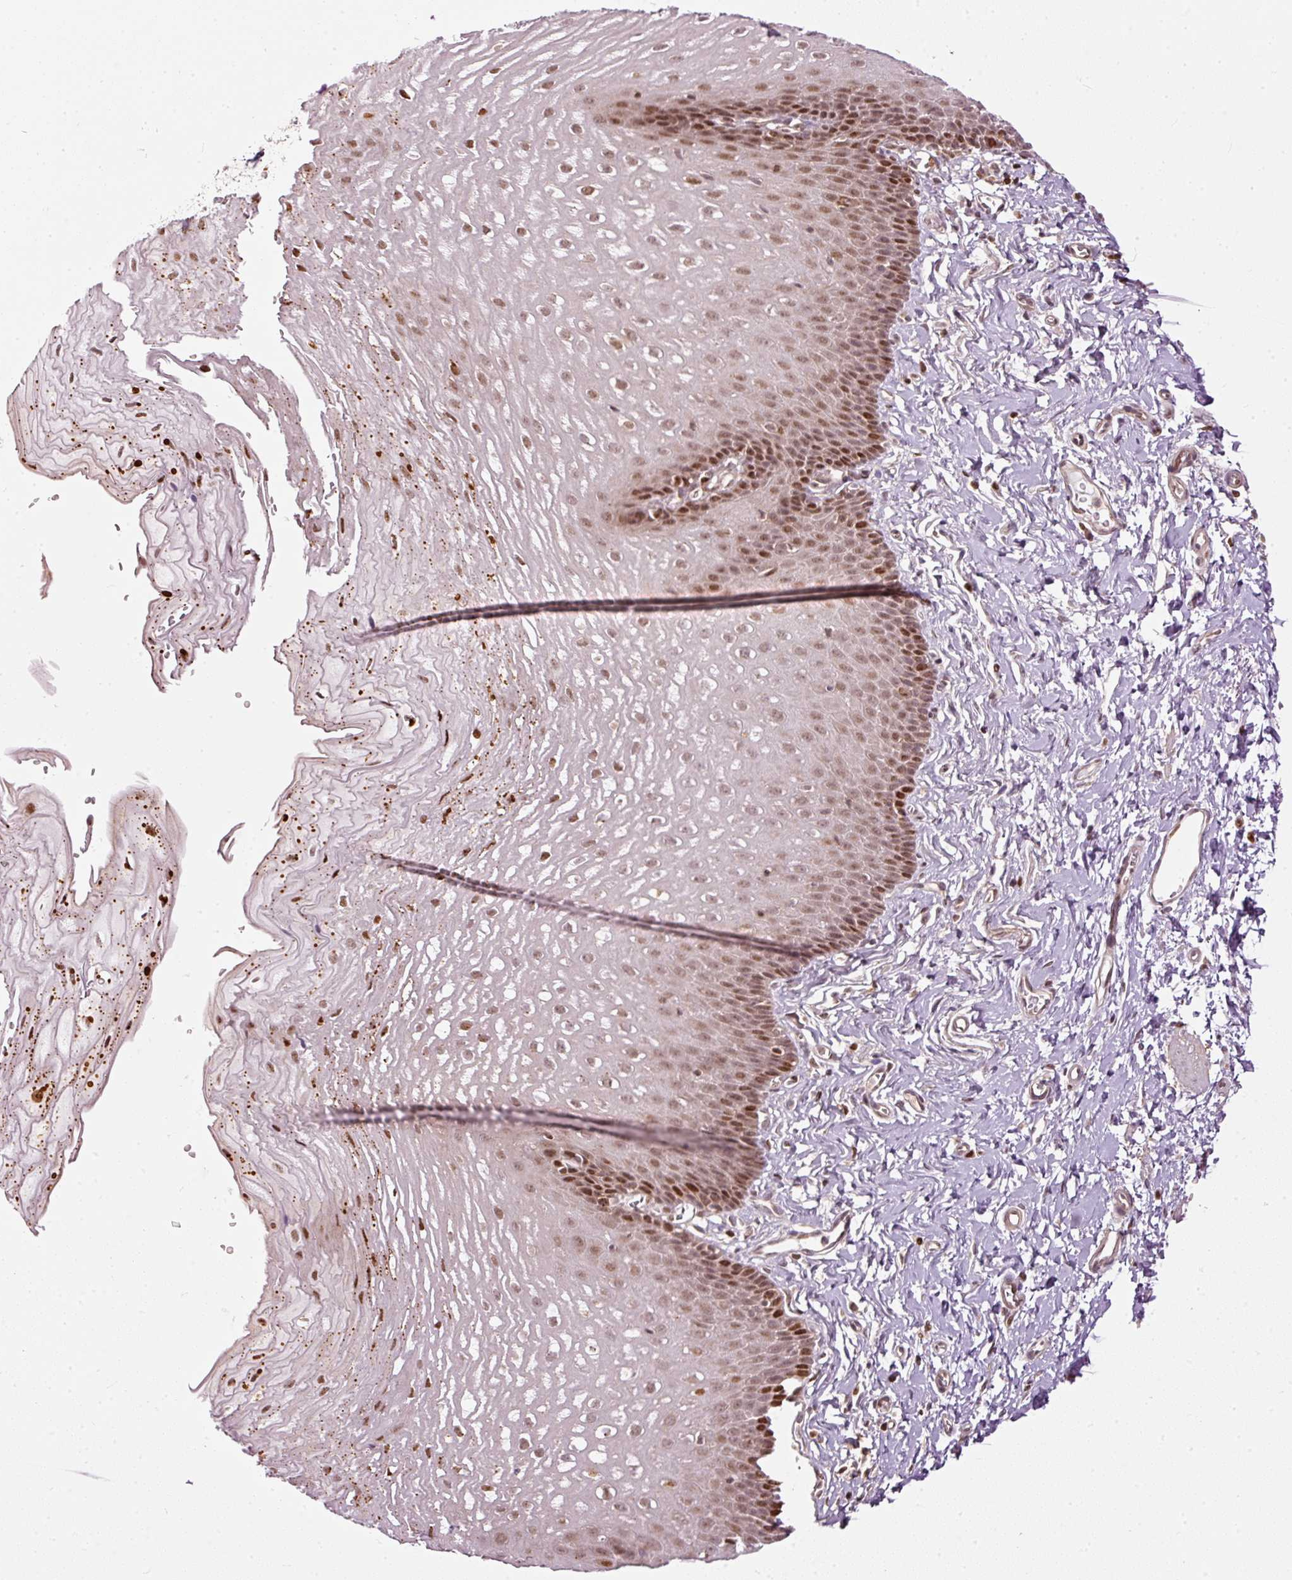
{"staining": {"intensity": "strong", "quantity": ">75%", "location": "nuclear"}, "tissue": "esophagus", "cell_type": "Squamous epithelial cells", "image_type": "normal", "snomed": [{"axis": "morphology", "description": "Normal tissue, NOS"}, {"axis": "topography", "description": "Esophagus"}], "caption": "DAB immunohistochemical staining of normal human esophagus displays strong nuclear protein staining in approximately >75% of squamous epithelial cells. Nuclei are stained in blue.", "gene": "ZNF778", "patient": {"sex": "male", "age": 70}}